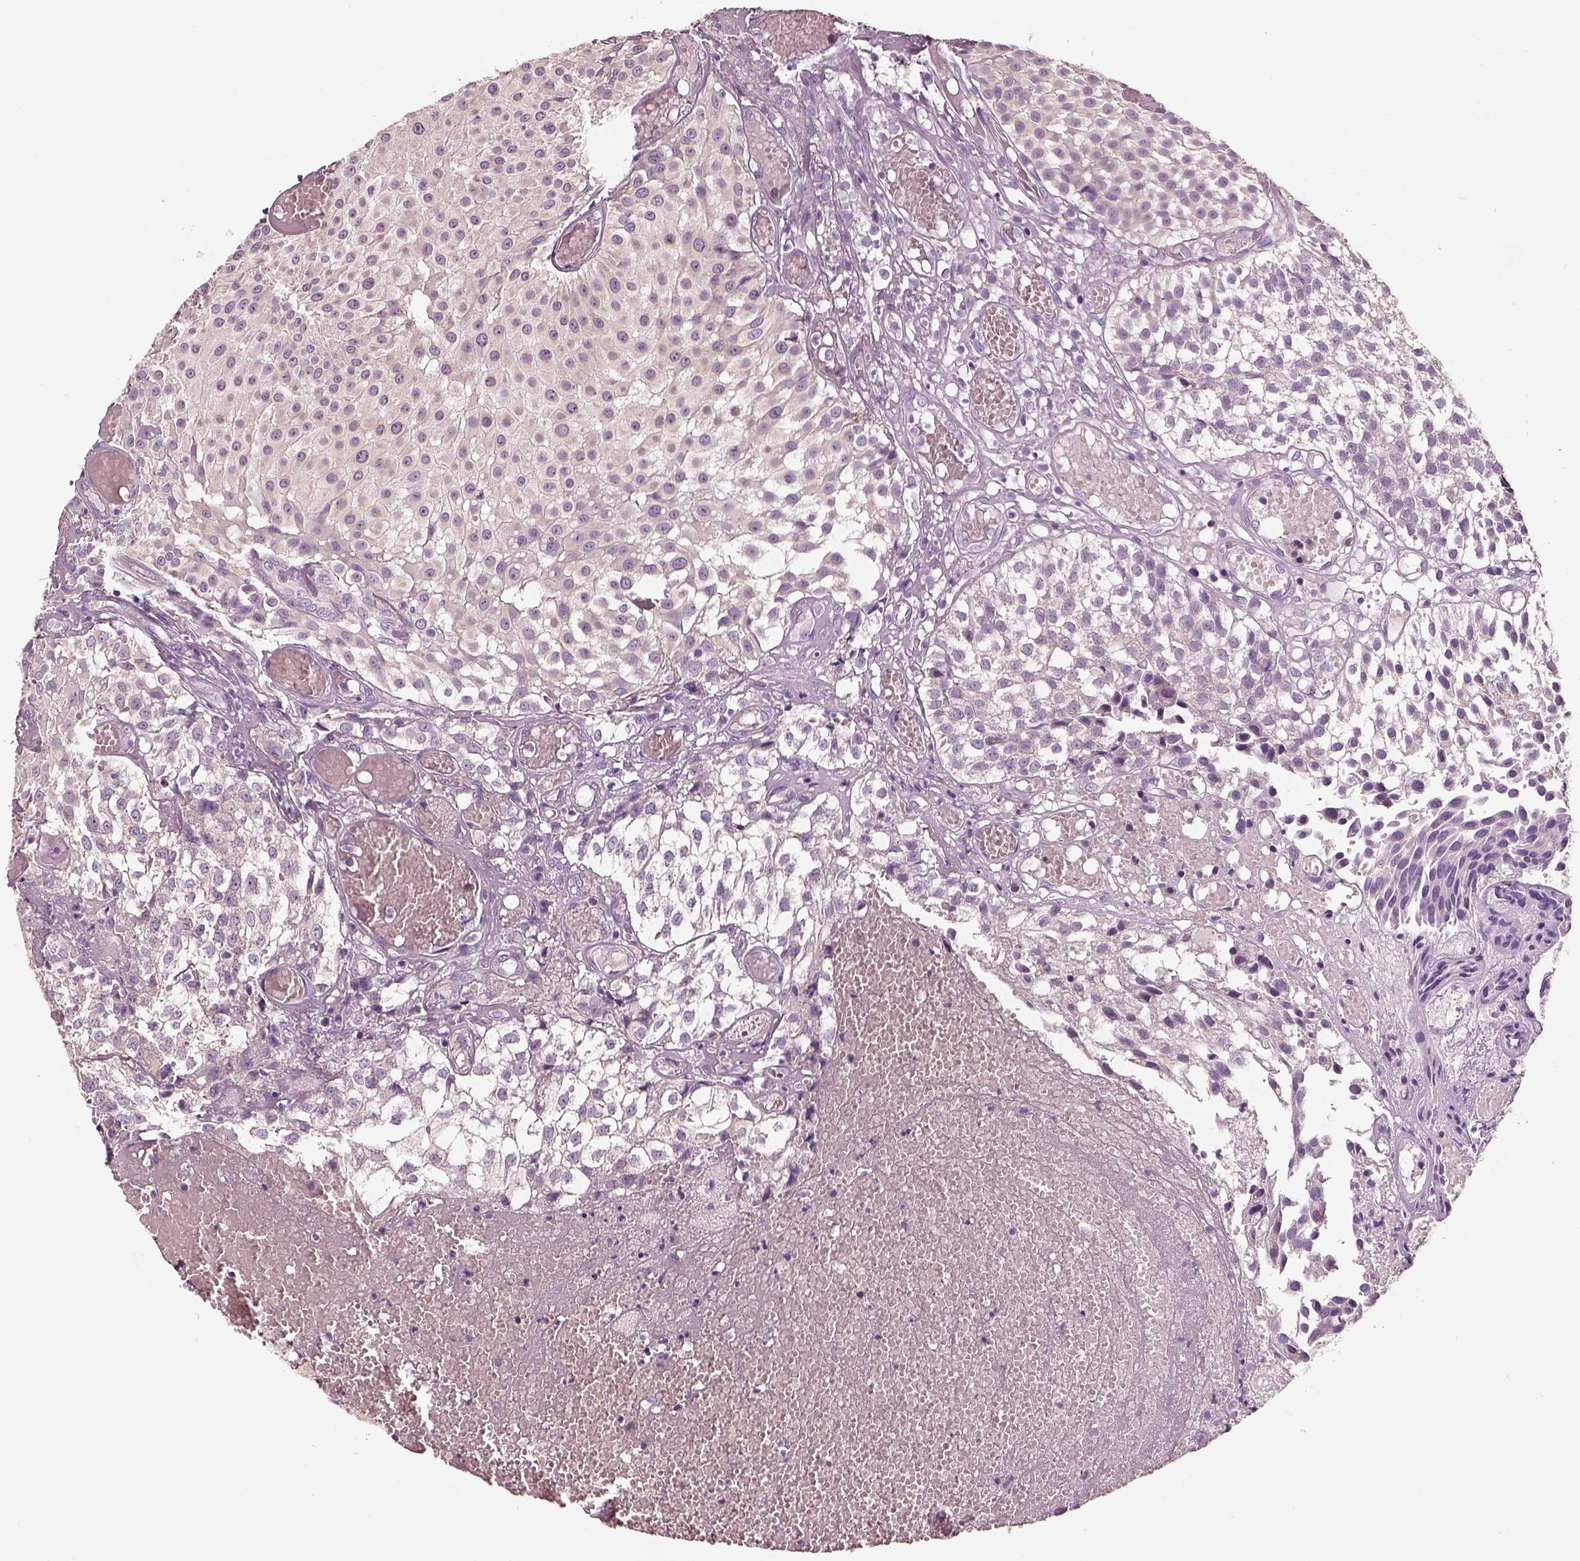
{"staining": {"intensity": "negative", "quantity": "none", "location": "none"}, "tissue": "urothelial cancer", "cell_type": "Tumor cells", "image_type": "cancer", "snomed": [{"axis": "morphology", "description": "Urothelial carcinoma, Low grade"}, {"axis": "topography", "description": "Urinary bladder"}], "caption": "Immunohistochemistry photomicrograph of human low-grade urothelial carcinoma stained for a protein (brown), which reveals no expression in tumor cells.", "gene": "ELSPBP1", "patient": {"sex": "male", "age": 79}}